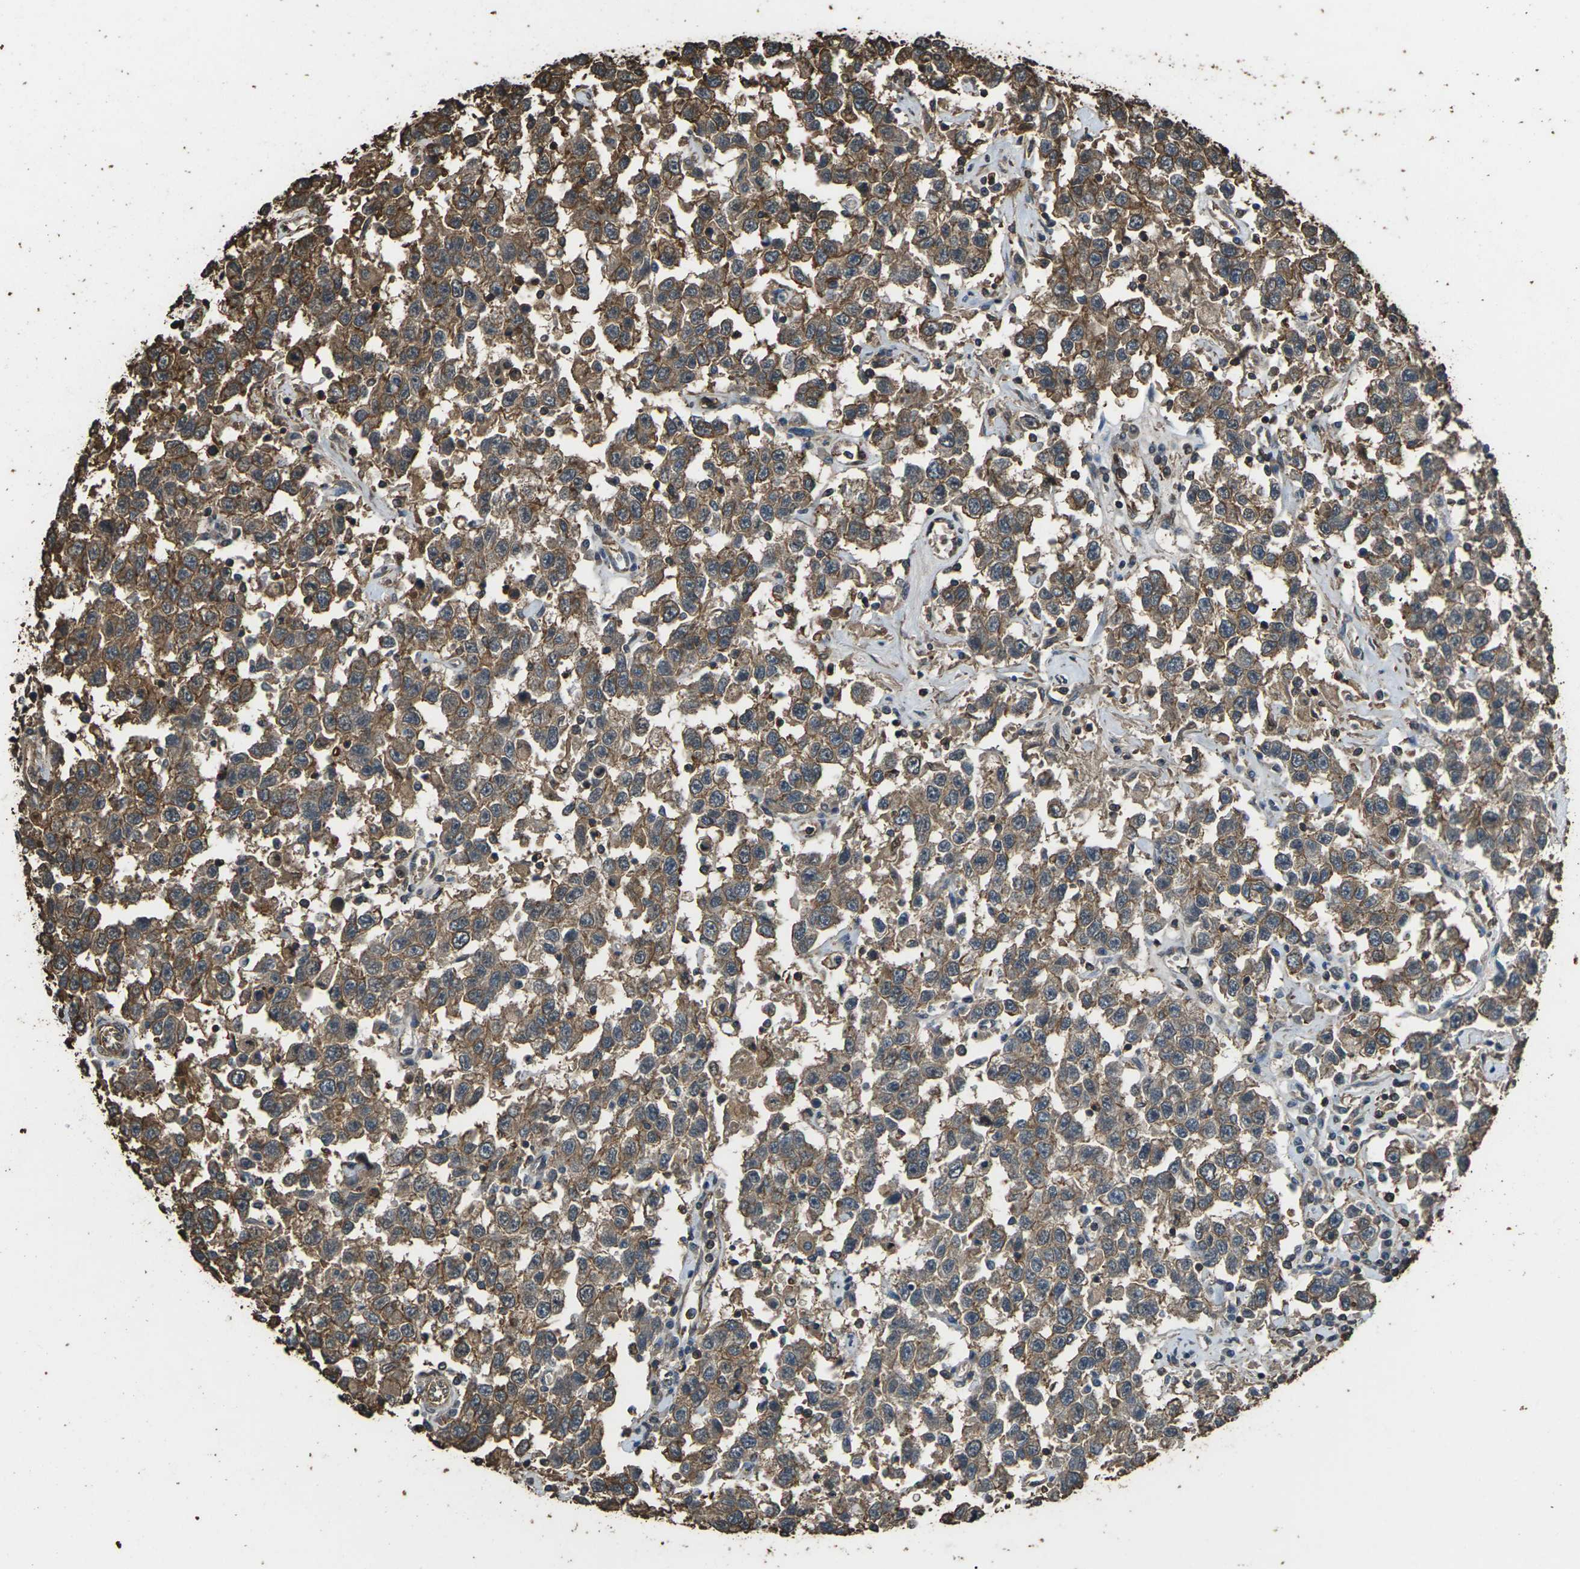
{"staining": {"intensity": "moderate", "quantity": ">75%", "location": "cytoplasmic/membranous"}, "tissue": "testis cancer", "cell_type": "Tumor cells", "image_type": "cancer", "snomed": [{"axis": "morphology", "description": "Seminoma, NOS"}, {"axis": "topography", "description": "Testis"}], "caption": "Testis seminoma stained for a protein (brown) demonstrates moderate cytoplasmic/membranous positive expression in about >75% of tumor cells.", "gene": "DHPS", "patient": {"sex": "male", "age": 41}}